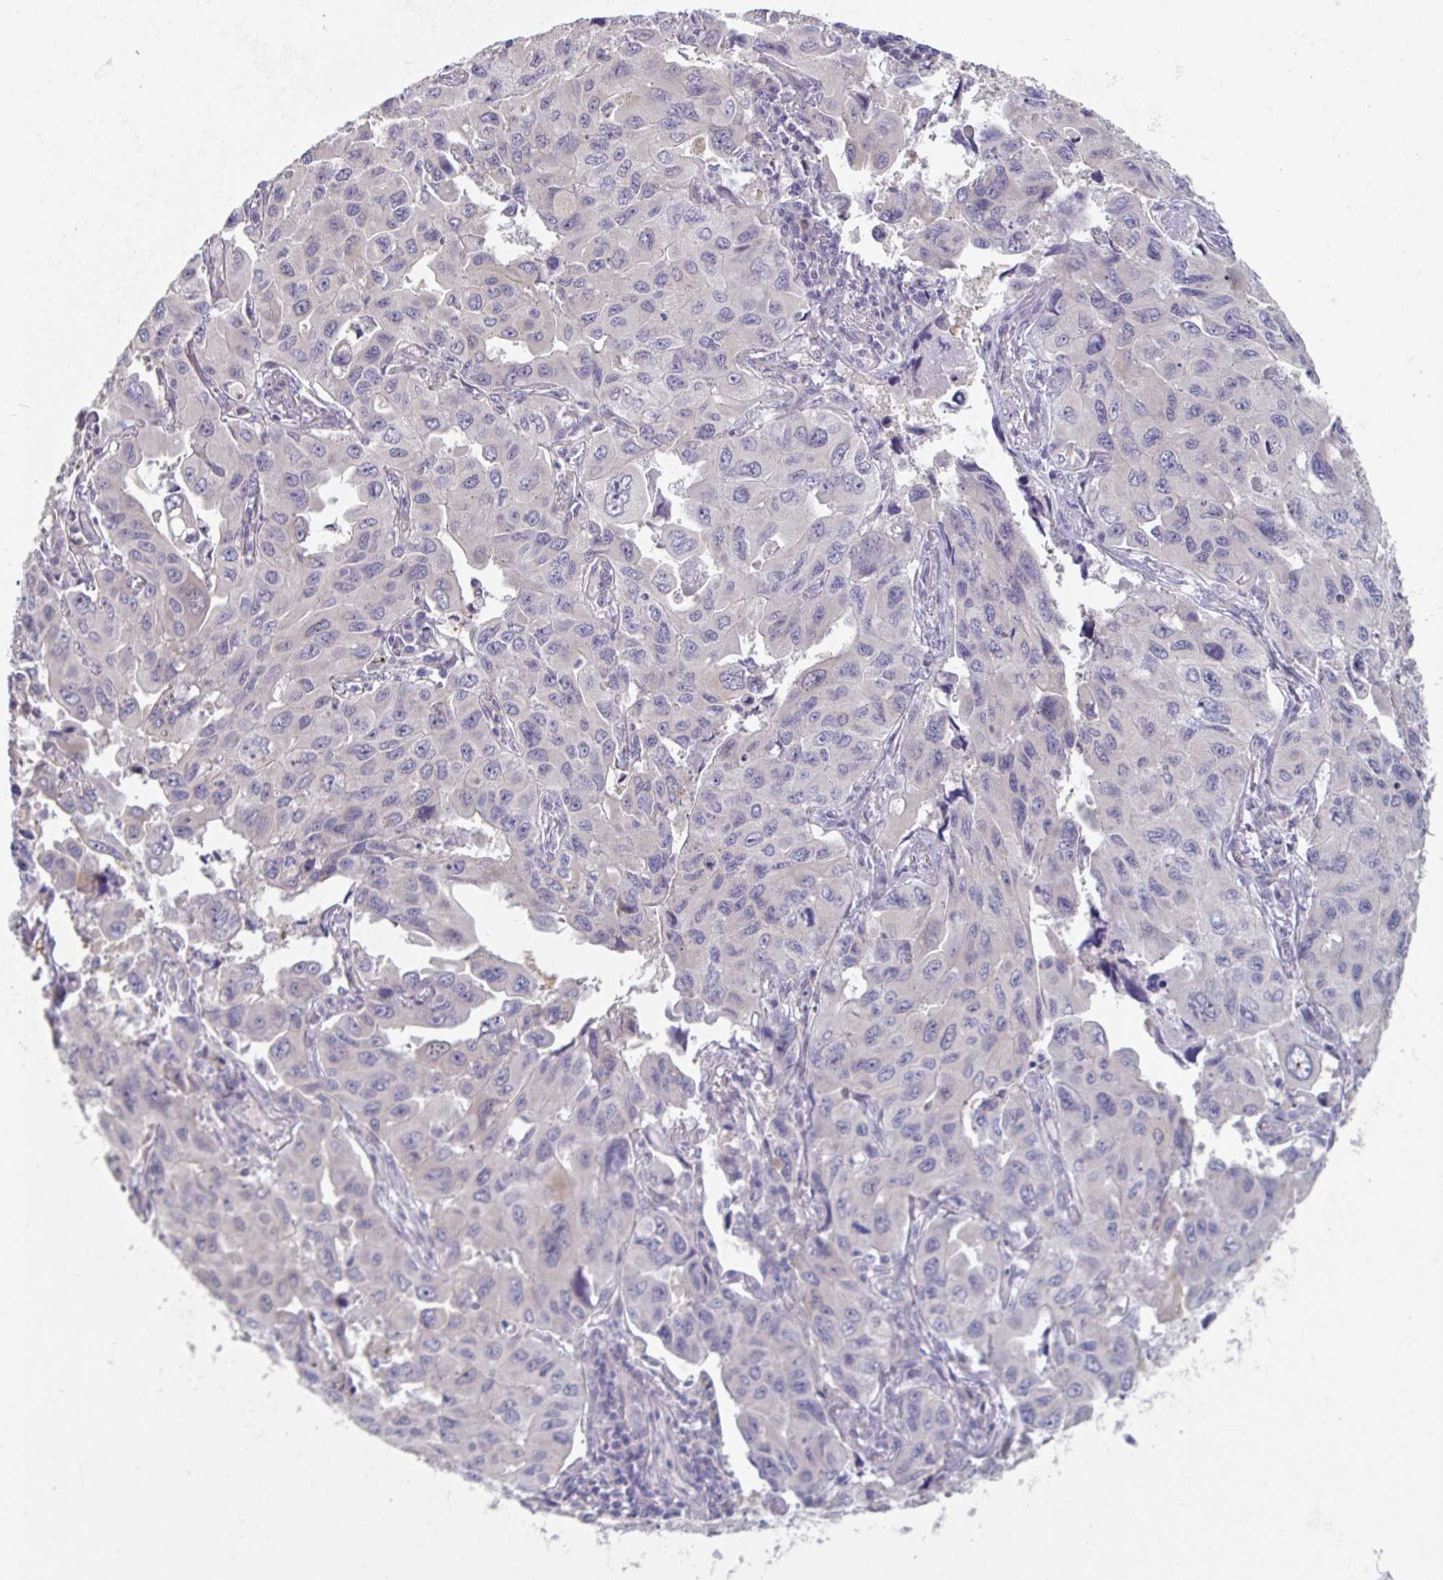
{"staining": {"intensity": "negative", "quantity": "none", "location": "none"}, "tissue": "lung cancer", "cell_type": "Tumor cells", "image_type": "cancer", "snomed": [{"axis": "morphology", "description": "Adenocarcinoma, NOS"}, {"axis": "topography", "description": "Lung"}], "caption": "Tumor cells show no significant protein staining in lung cancer.", "gene": "PTPRD", "patient": {"sex": "male", "age": 64}}